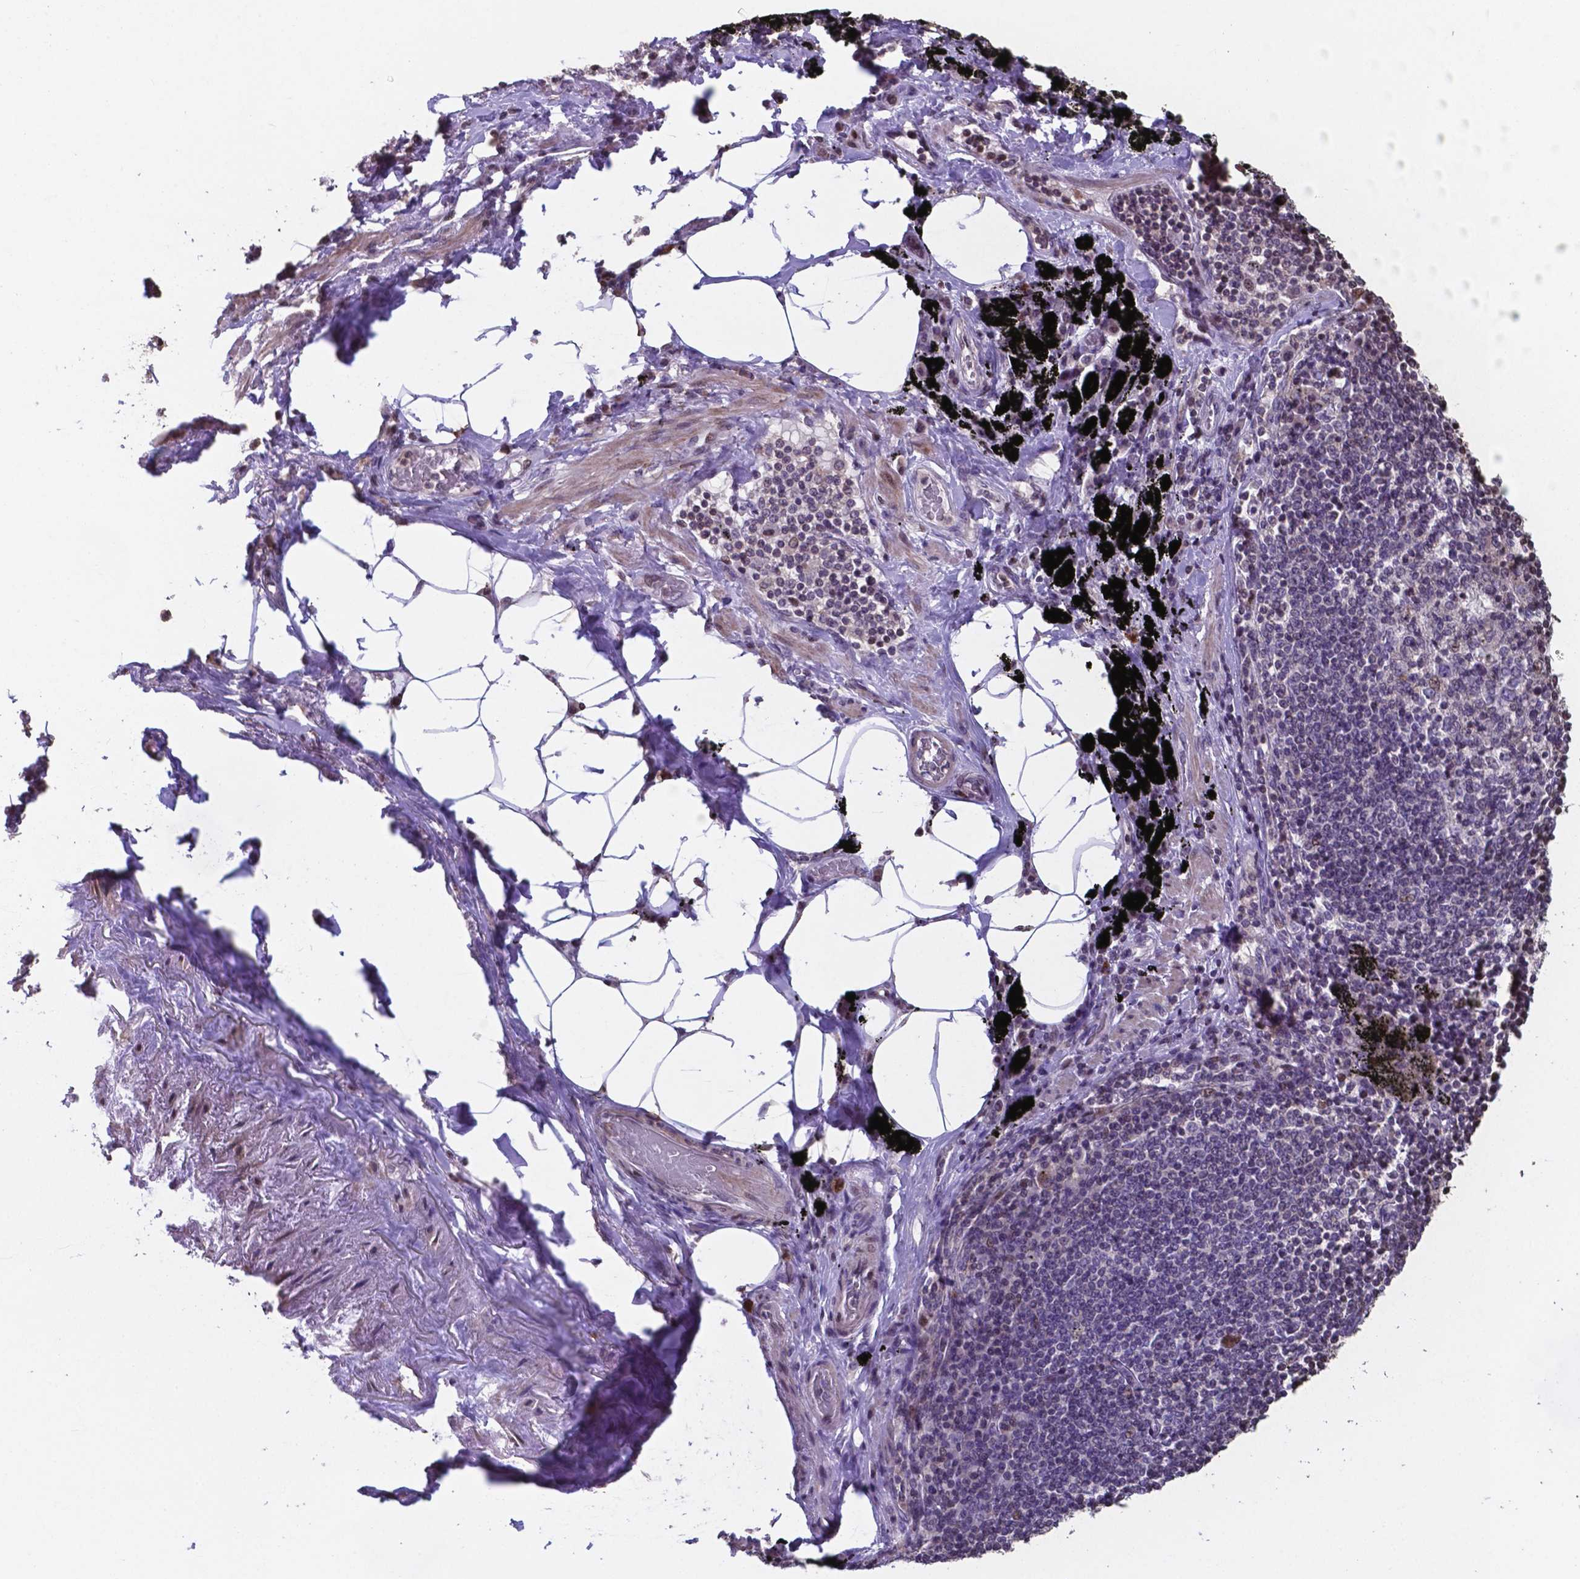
{"staining": {"intensity": "negative", "quantity": "none", "location": "none"}, "tissue": "adipose tissue", "cell_type": "Adipocytes", "image_type": "normal", "snomed": [{"axis": "morphology", "description": "Normal tissue, NOS"}, {"axis": "topography", "description": "Bronchus"}, {"axis": "topography", "description": "Lung"}], "caption": "Image shows no significant protein expression in adipocytes of benign adipose tissue. Nuclei are stained in blue.", "gene": "MLC1", "patient": {"sex": "female", "age": 57}}